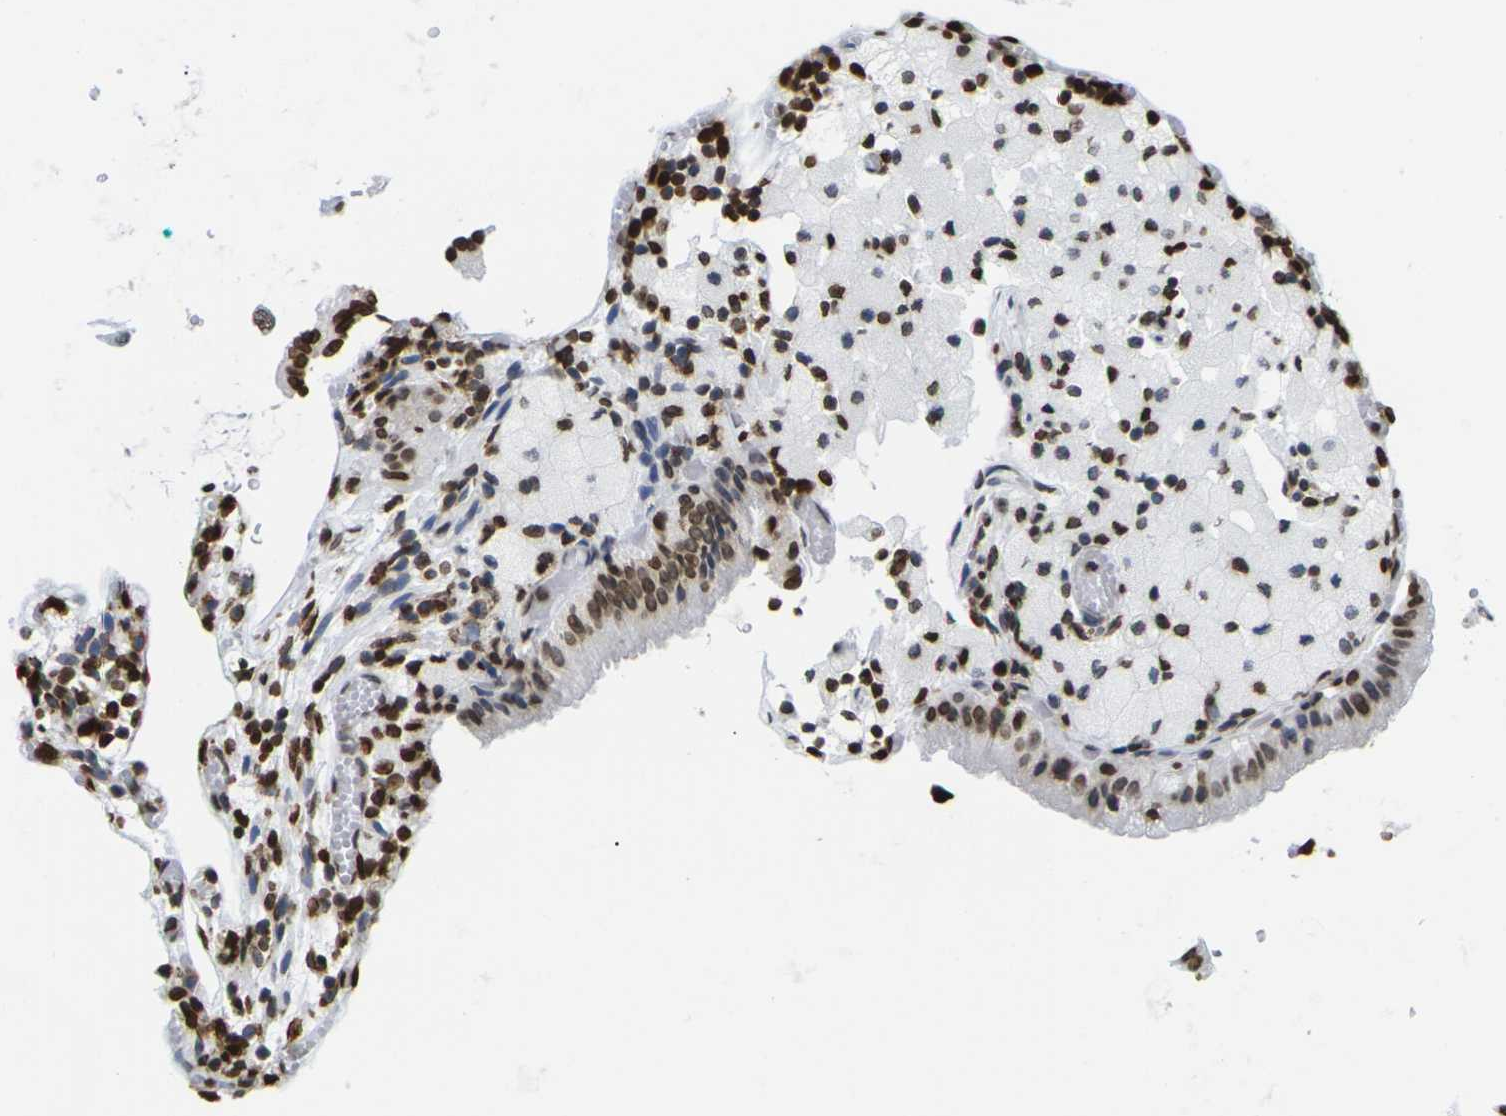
{"staining": {"intensity": "strong", "quantity": ">75%", "location": "nuclear"}, "tissue": "gallbladder", "cell_type": "Glandular cells", "image_type": "normal", "snomed": [{"axis": "morphology", "description": "Normal tissue, NOS"}, {"axis": "topography", "description": "Gallbladder"}], "caption": "IHC image of benign gallbladder: gallbladder stained using IHC shows high levels of strong protein expression localized specifically in the nuclear of glandular cells, appearing as a nuclear brown color.", "gene": "H2AC21", "patient": {"sex": "male", "age": 54}}